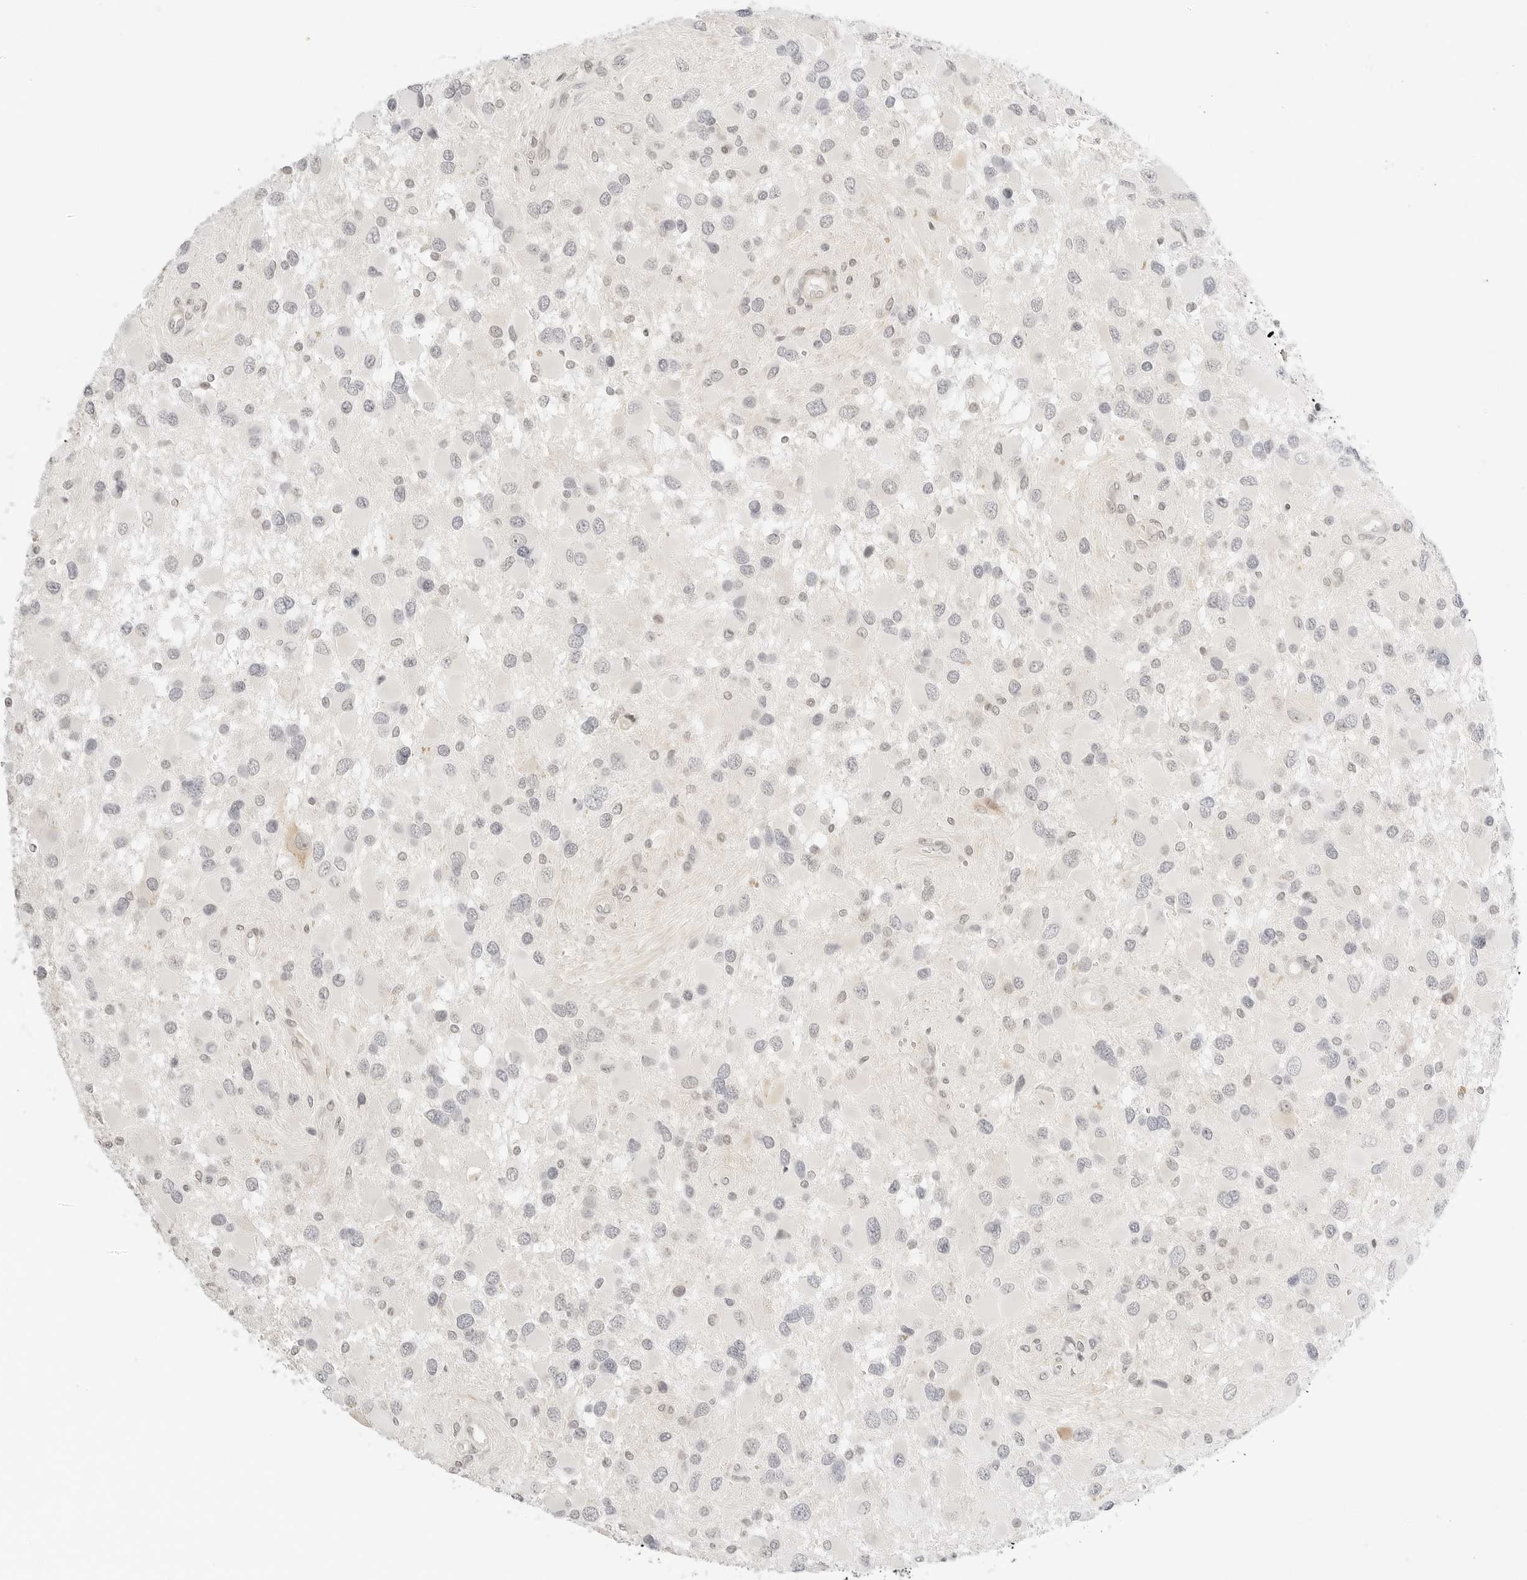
{"staining": {"intensity": "negative", "quantity": "none", "location": "none"}, "tissue": "glioma", "cell_type": "Tumor cells", "image_type": "cancer", "snomed": [{"axis": "morphology", "description": "Glioma, malignant, High grade"}, {"axis": "topography", "description": "Brain"}], "caption": "The image exhibits no staining of tumor cells in glioma. (DAB (3,3'-diaminobenzidine) IHC with hematoxylin counter stain).", "gene": "TEKT2", "patient": {"sex": "male", "age": 53}}